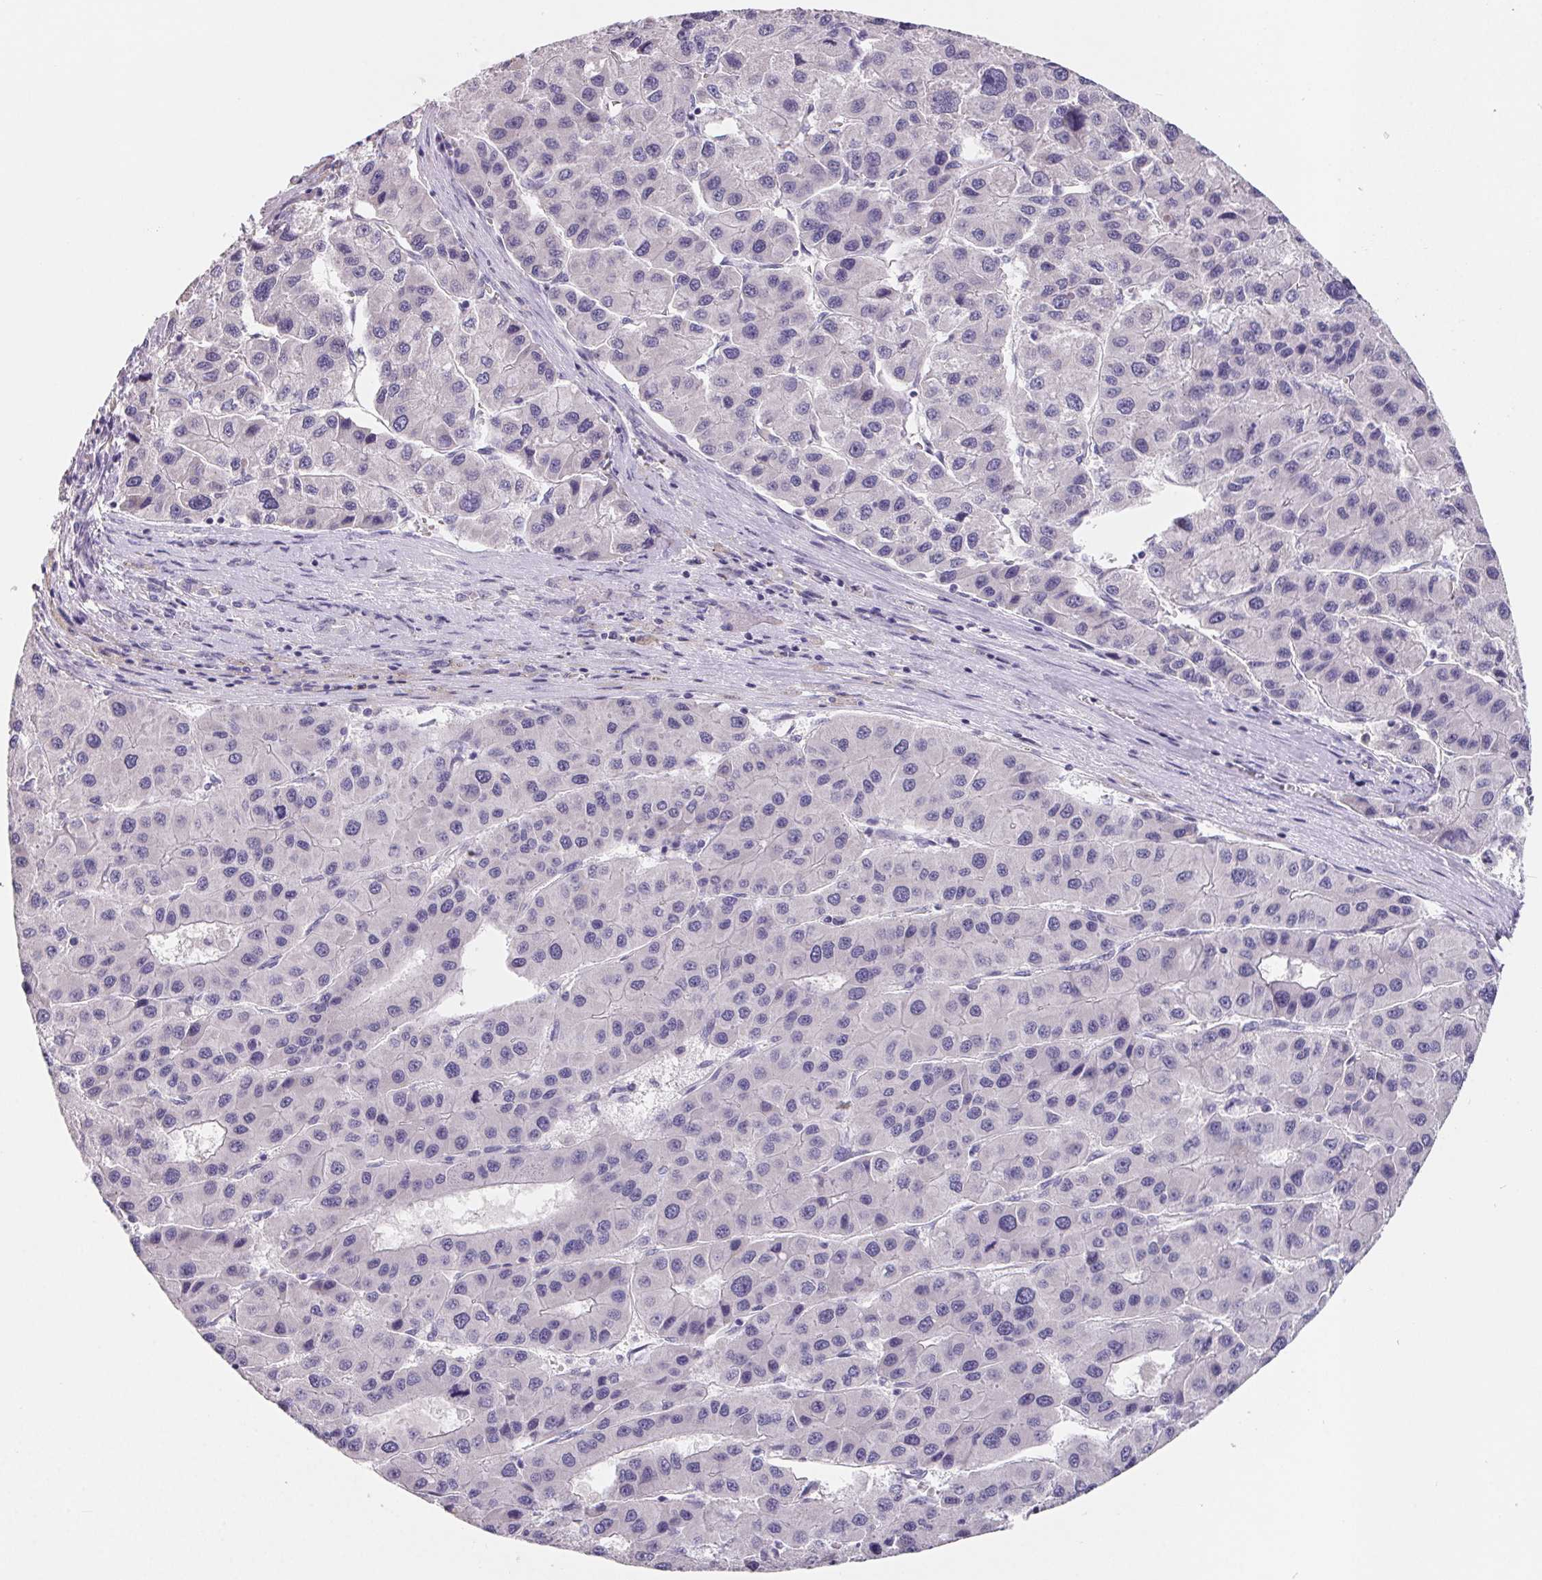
{"staining": {"intensity": "negative", "quantity": "none", "location": "none"}, "tissue": "liver cancer", "cell_type": "Tumor cells", "image_type": "cancer", "snomed": [{"axis": "morphology", "description": "Carcinoma, Hepatocellular, NOS"}, {"axis": "topography", "description": "Liver"}], "caption": "Tumor cells are negative for brown protein staining in liver hepatocellular carcinoma. (Stains: DAB immunohistochemistry with hematoxylin counter stain, Microscopy: brightfield microscopy at high magnification).", "gene": "FDX1", "patient": {"sex": "male", "age": 73}}